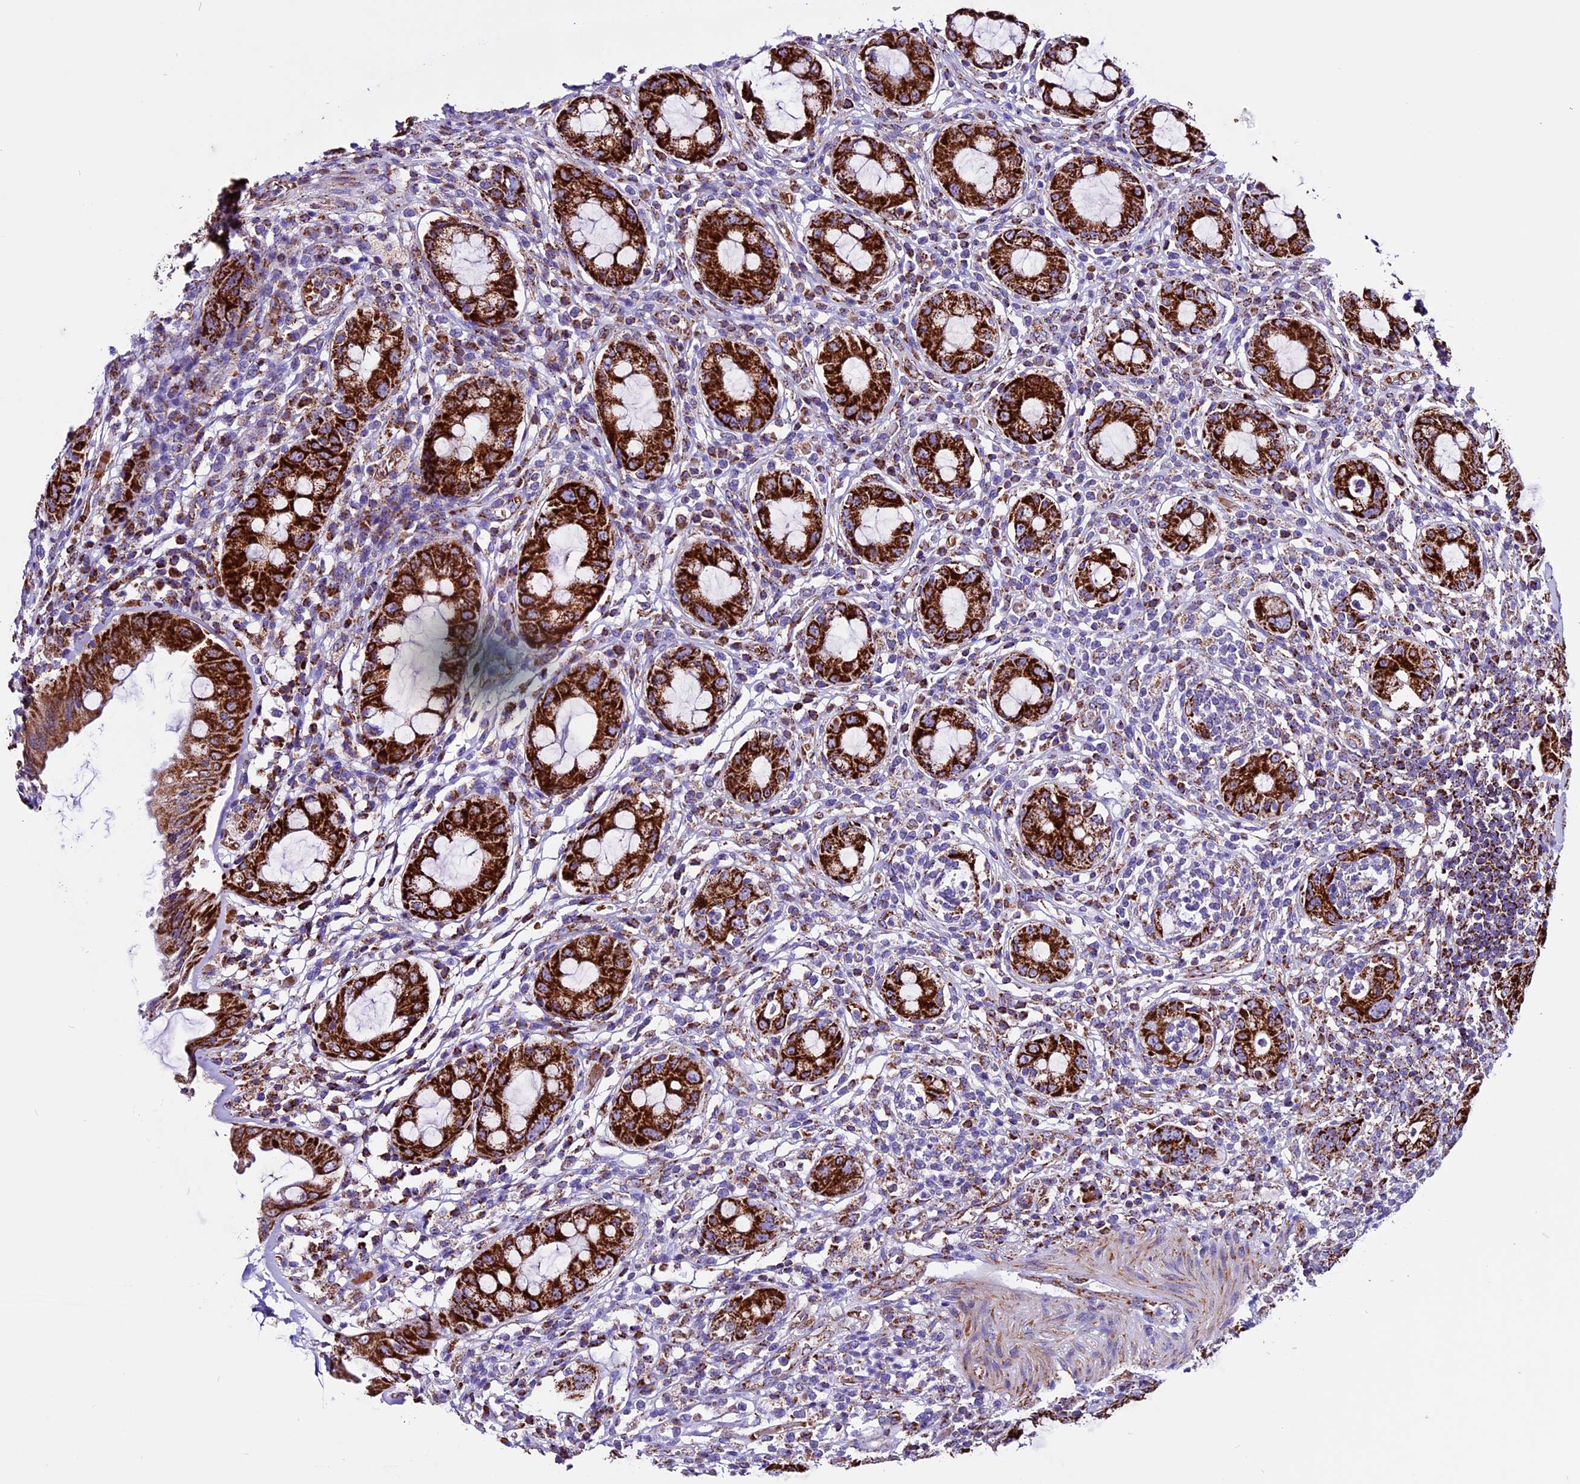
{"staining": {"intensity": "strong", "quantity": ">75%", "location": "cytoplasmic/membranous"}, "tissue": "rectum", "cell_type": "Glandular cells", "image_type": "normal", "snomed": [{"axis": "morphology", "description": "Normal tissue, NOS"}, {"axis": "topography", "description": "Rectum"}], "caption": "Human rectum stained with a brown dye exhibits strong cytoplasmic/membranous positive expression in approximately >75% of glandular cells.", "gene": "CX3CL1", "patient": {"sex": "female", "age": 57}}